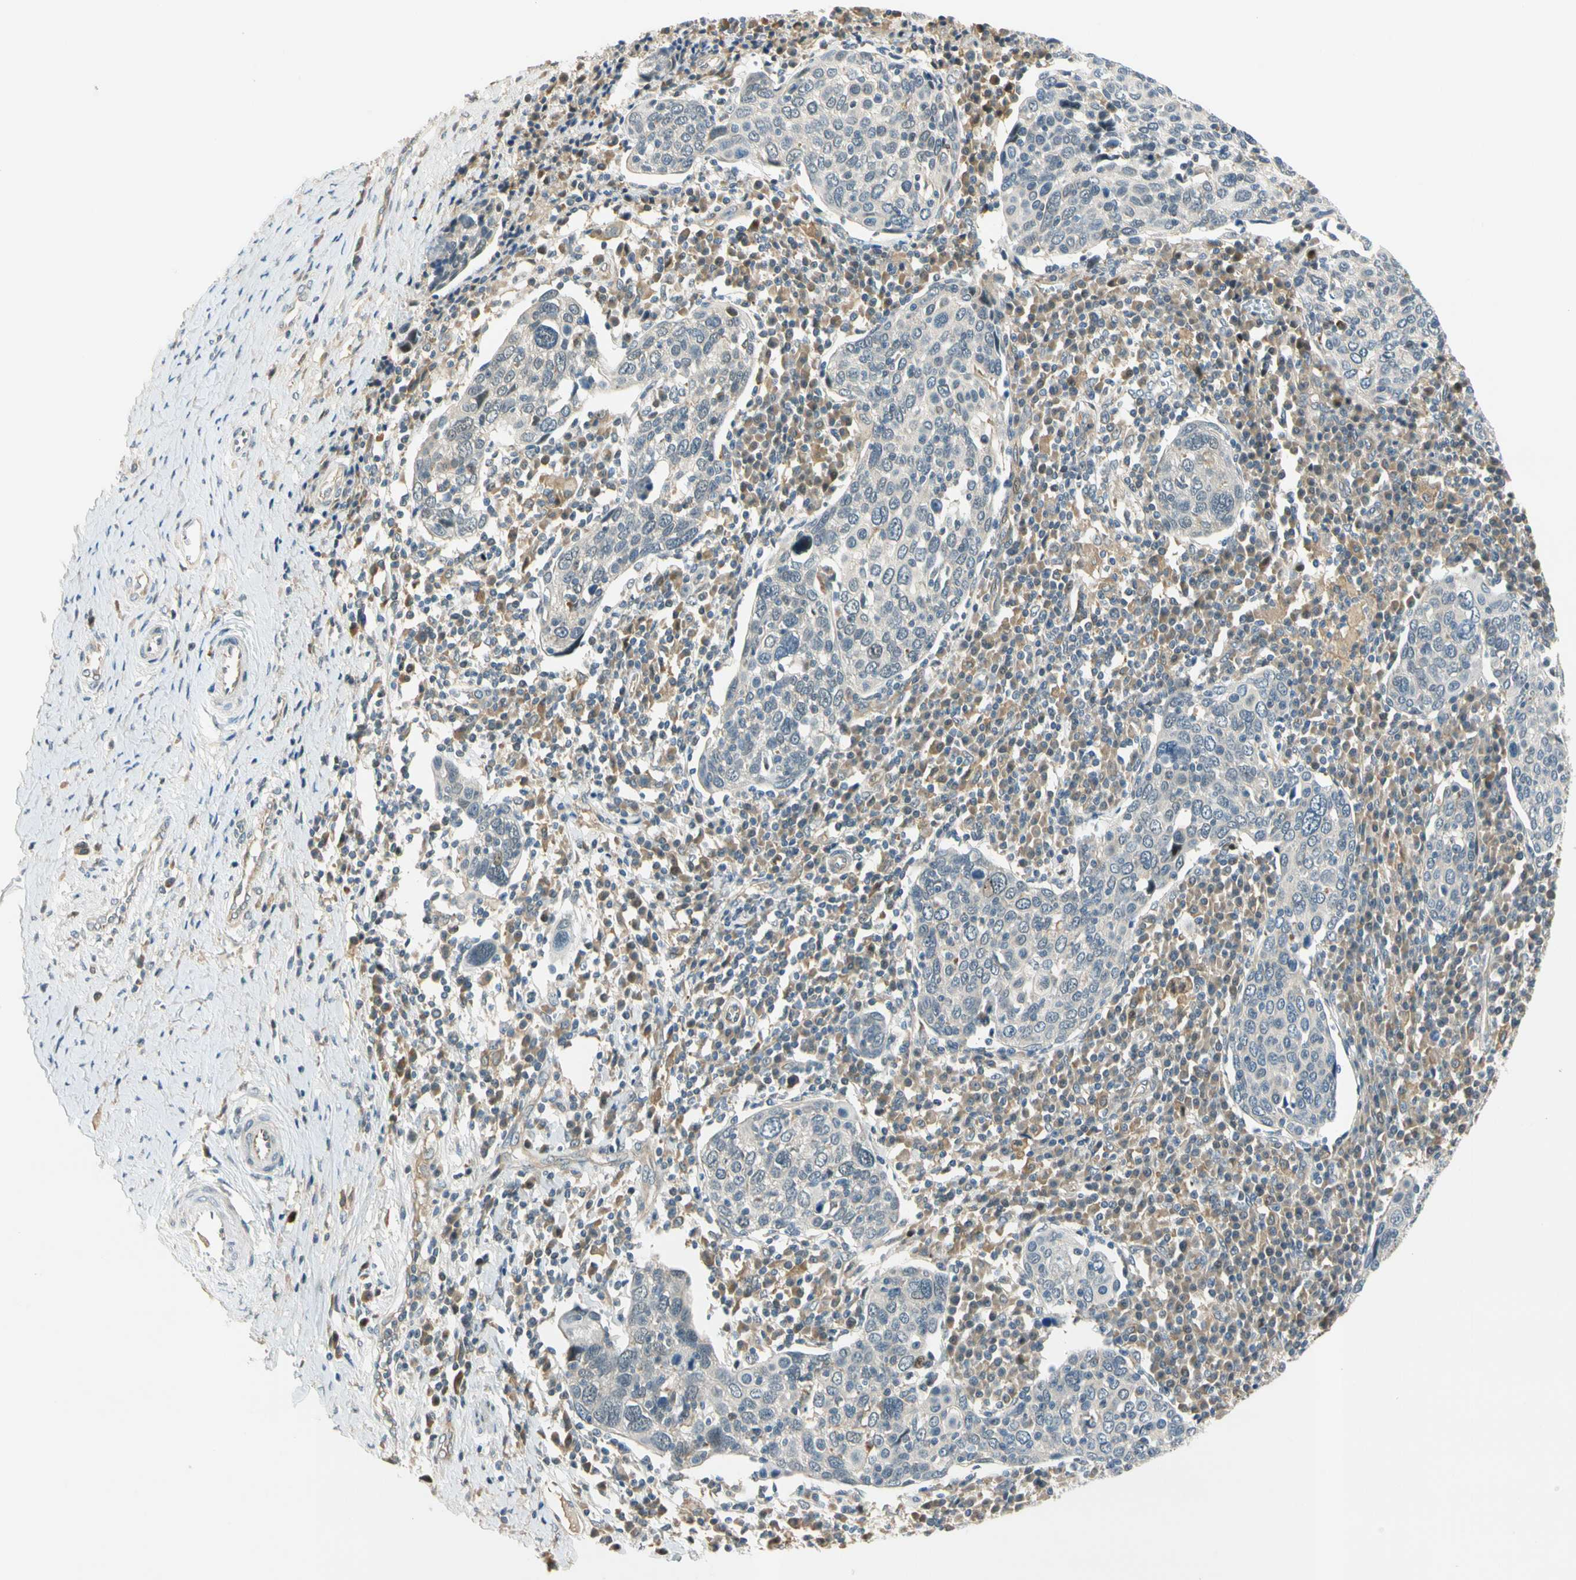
{"staining": {"intensity": "negative", "quantity": "none", "location": "none"}, "tissue": "cervical cancer", "cell_type": "Tumor cells", "image_type": "cancer", "snomed": [{"axis": "morphology", "description": "Squamous cell carcinoma, NOS"}, {"axis": "topography", "description": "Cervix"}], "caption": "Immunohistochemical staining of cervical cancer (squamous cell carcinoma) shows no significant positivity in tumor cells.", "gene": "GATD1", "patient": {"sex": "female", "age": 40}}